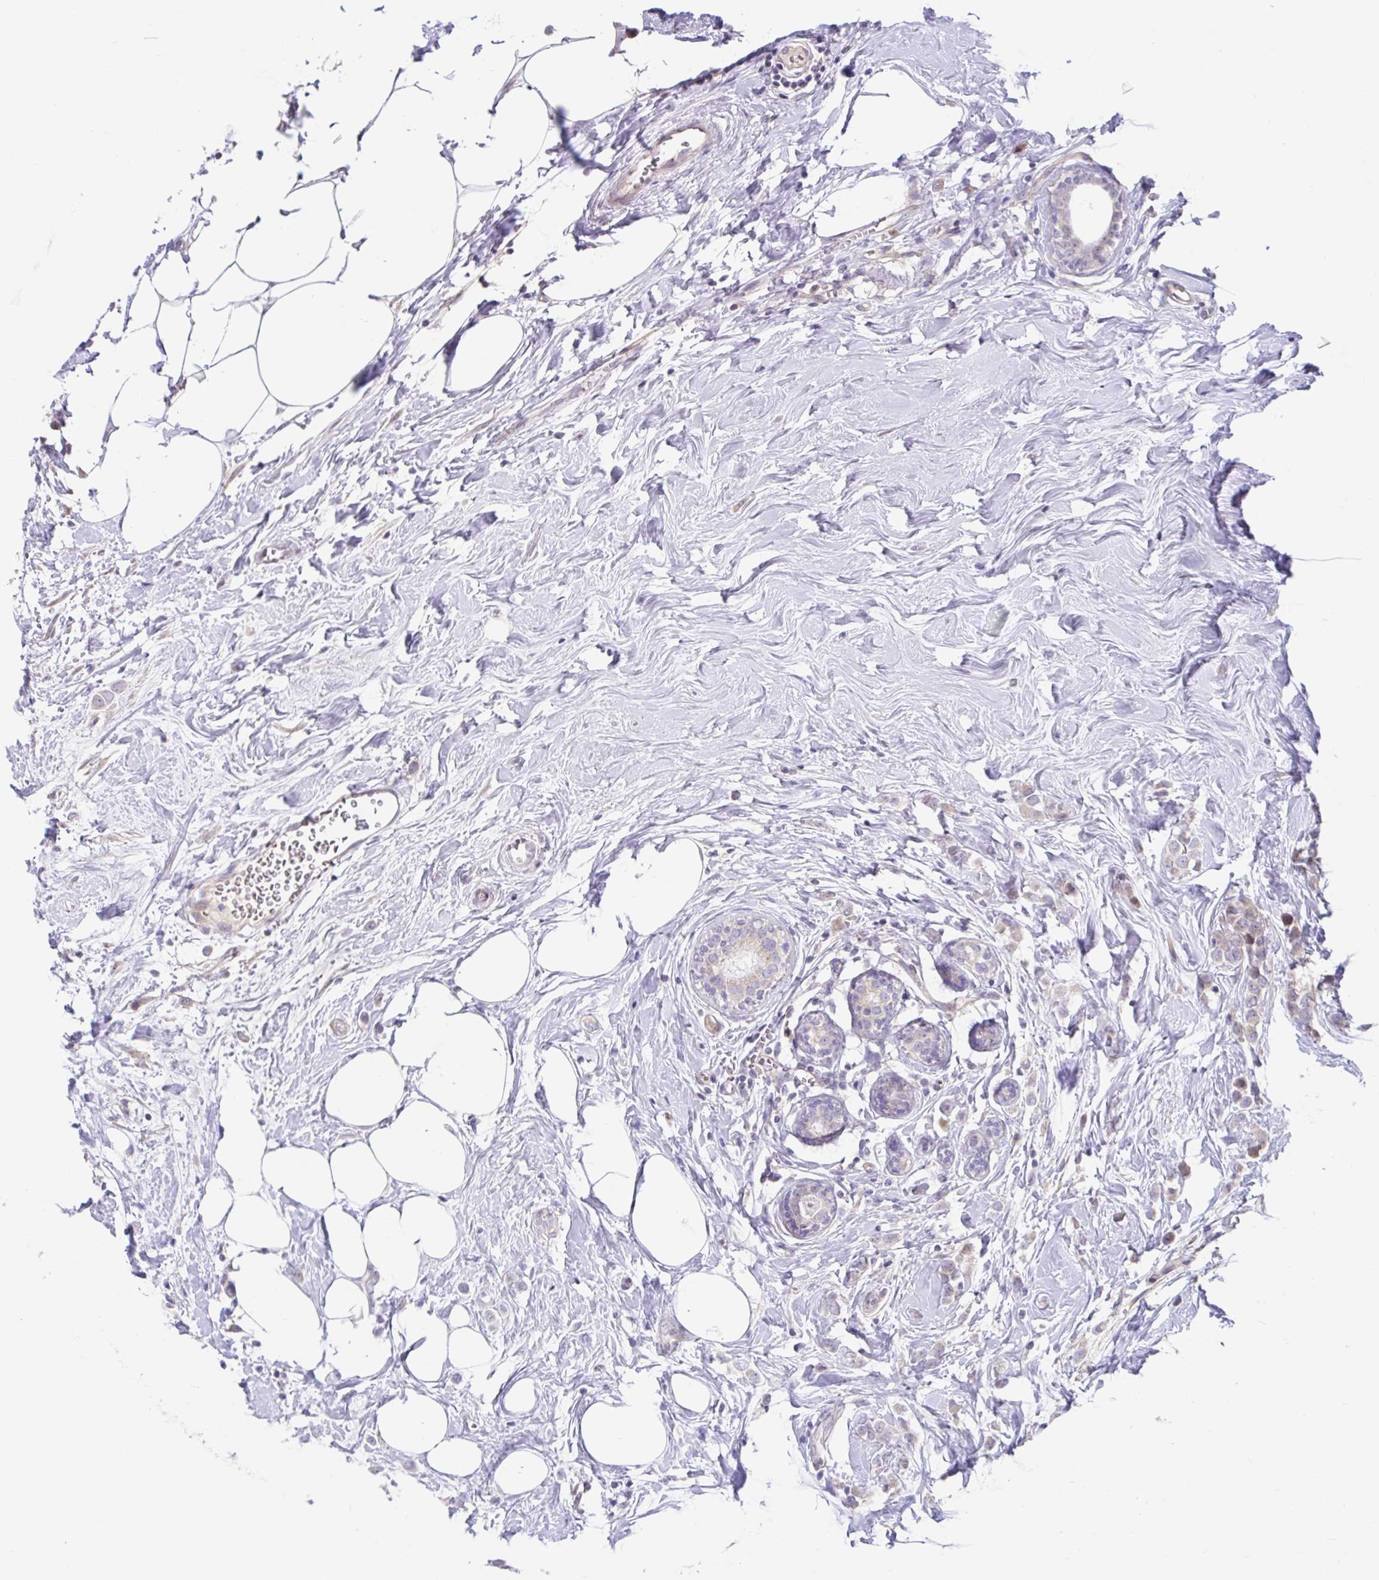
{"staining": {"intensity": "negative", "quantity": "none", "location": "none"}, "tissue": "breast cancer", "cell_type": "Tumor cells", "image_type": "cancer", "snomed": [{"axis": "morphology", "description": "Duct carcinoma"}, {"axis": "topography", "description": "Breast"}], "caption": "Immunohistochemical staining of human breast invasive ductal carcinoma demonstrates no significant expression in tumor cells. (DAB IHC, high magnification).", "gene": "NT5C1B", "patient": {"sex": "female", "age": 80}}